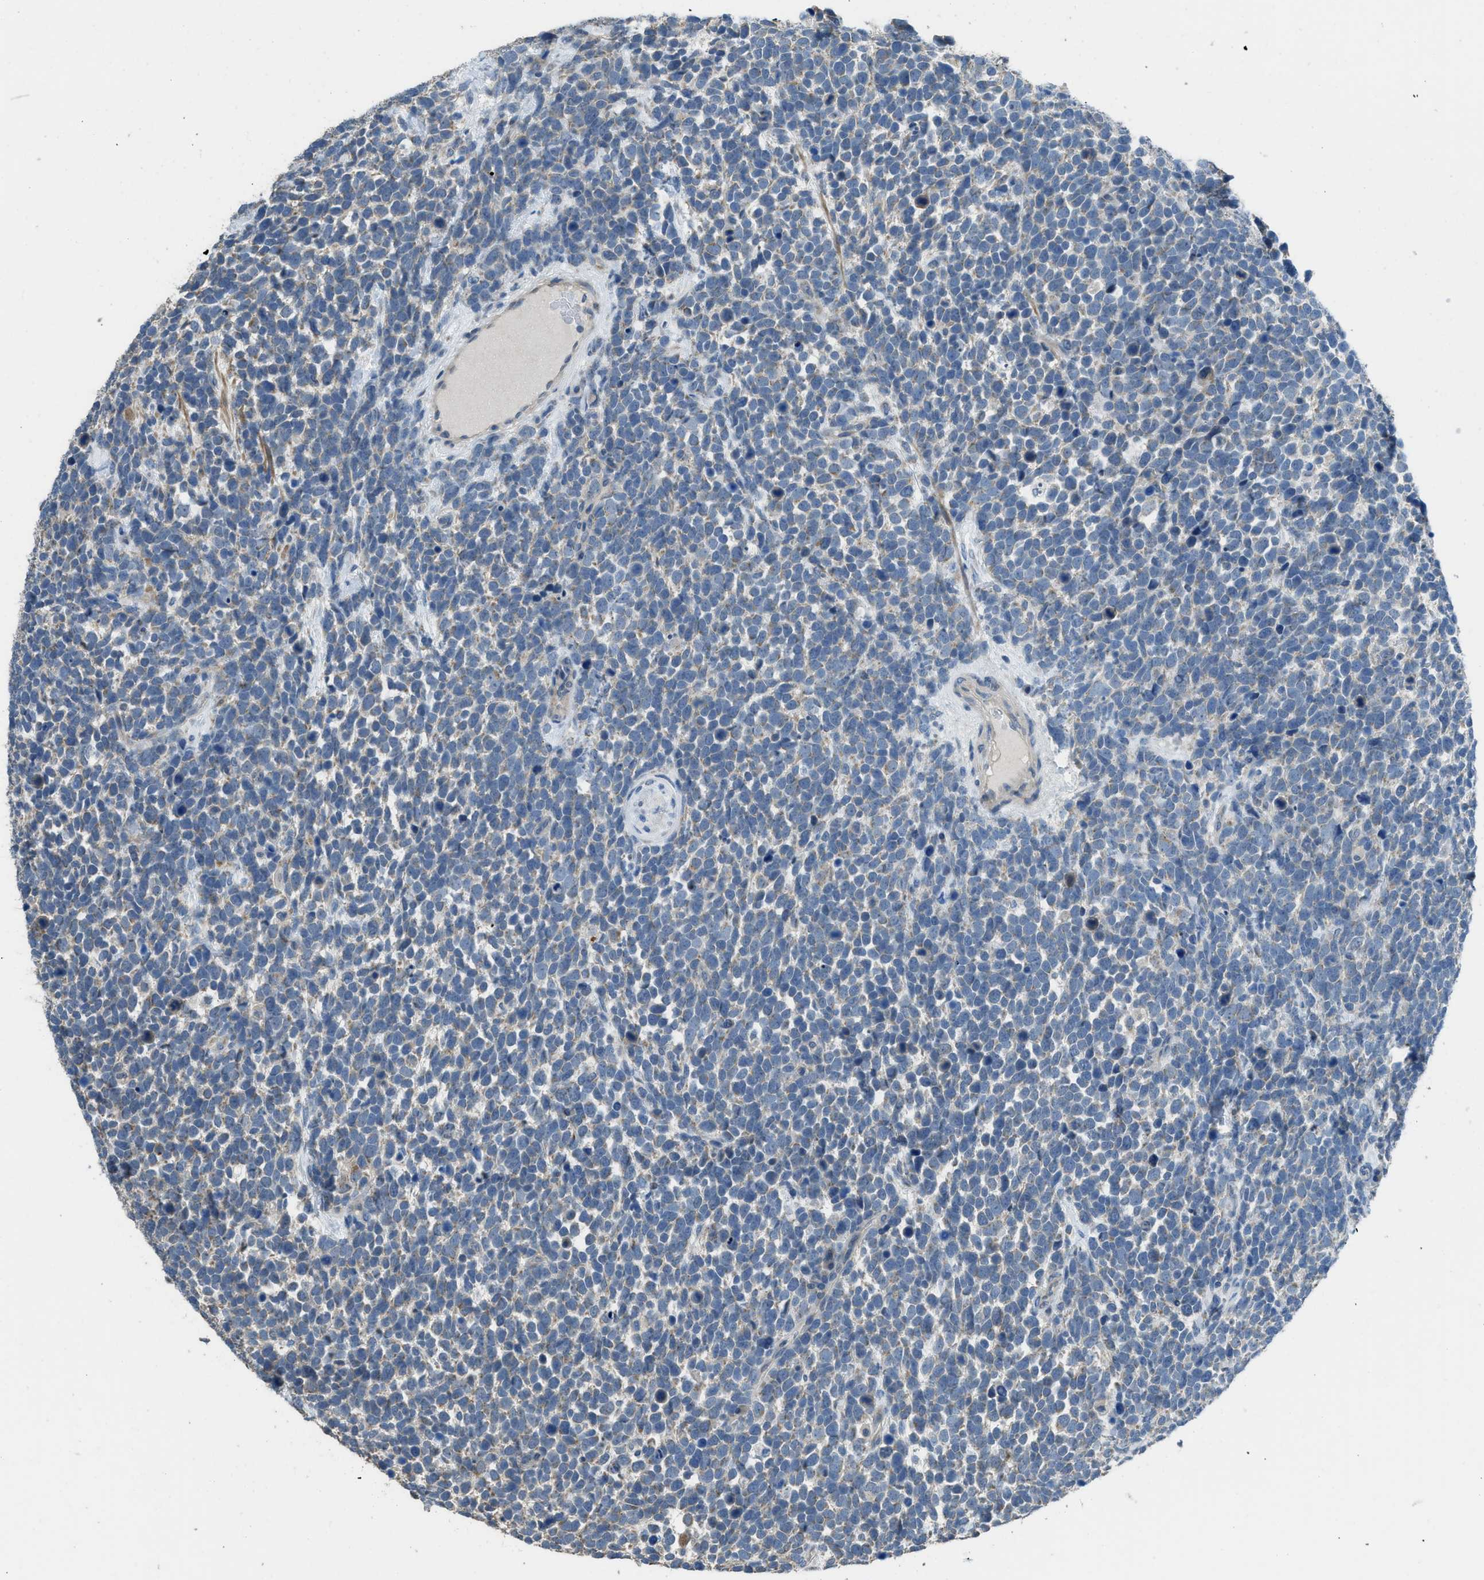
{"staining": {"intensity": "weak", "quantity": "25%-75%", "location": "cytoplasmic/membranous"}, "tissue": "urothelial cancer", "cell_type": "Tumor cells", "image_type": "cancer", "snomed": [{"axis": "morphology", "description": "Urothelial carcinoma, High grade"}, {"axis": "topography", "description": "Urinary bladder"}], "caption": "Tumor cells reveal low levels of weak cytoplasmic/membranous positivity in approximately 25%-75% of cells in urothelial cancer.", "gene": "TIMD4", "patient": {"sex": "female", "age": 82}}